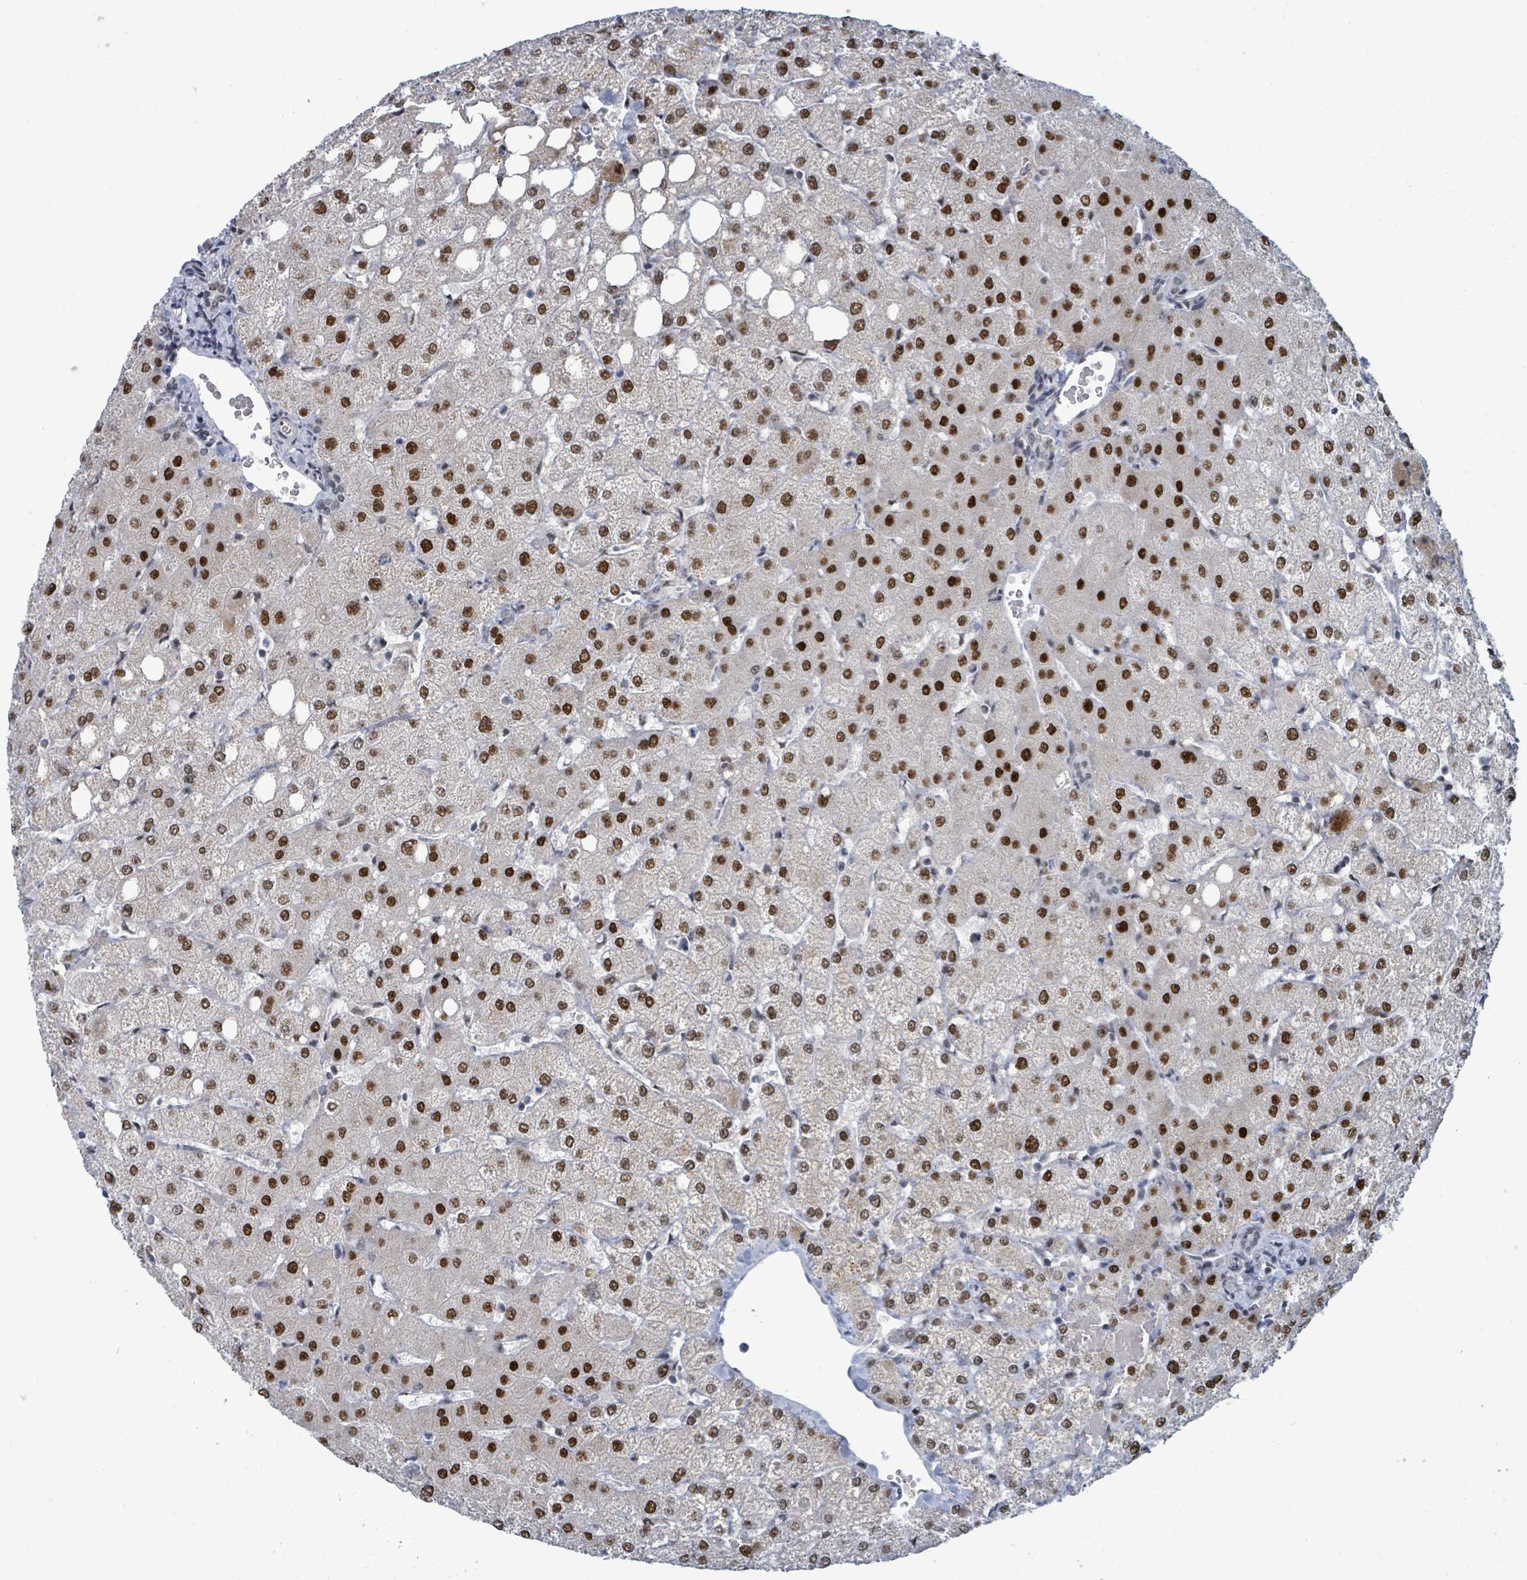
{"staining": {"intensity": "negative", "quantity": "none", "location": "none"}, "tissue": "liver", "cell_type": "Cholangiocytes", "image_type": "normal", "snomed": [{"axis": "morphology", "description": "Normal tissue, NOS"}, {"axis": "topography", "description": "Liver"}], "caption": "This is an IHC micrograph of benign human liver. There is no positivity in cholangiocytes.", "gene": "UCK1", "patient": {"sex": "female", "age": 54}}